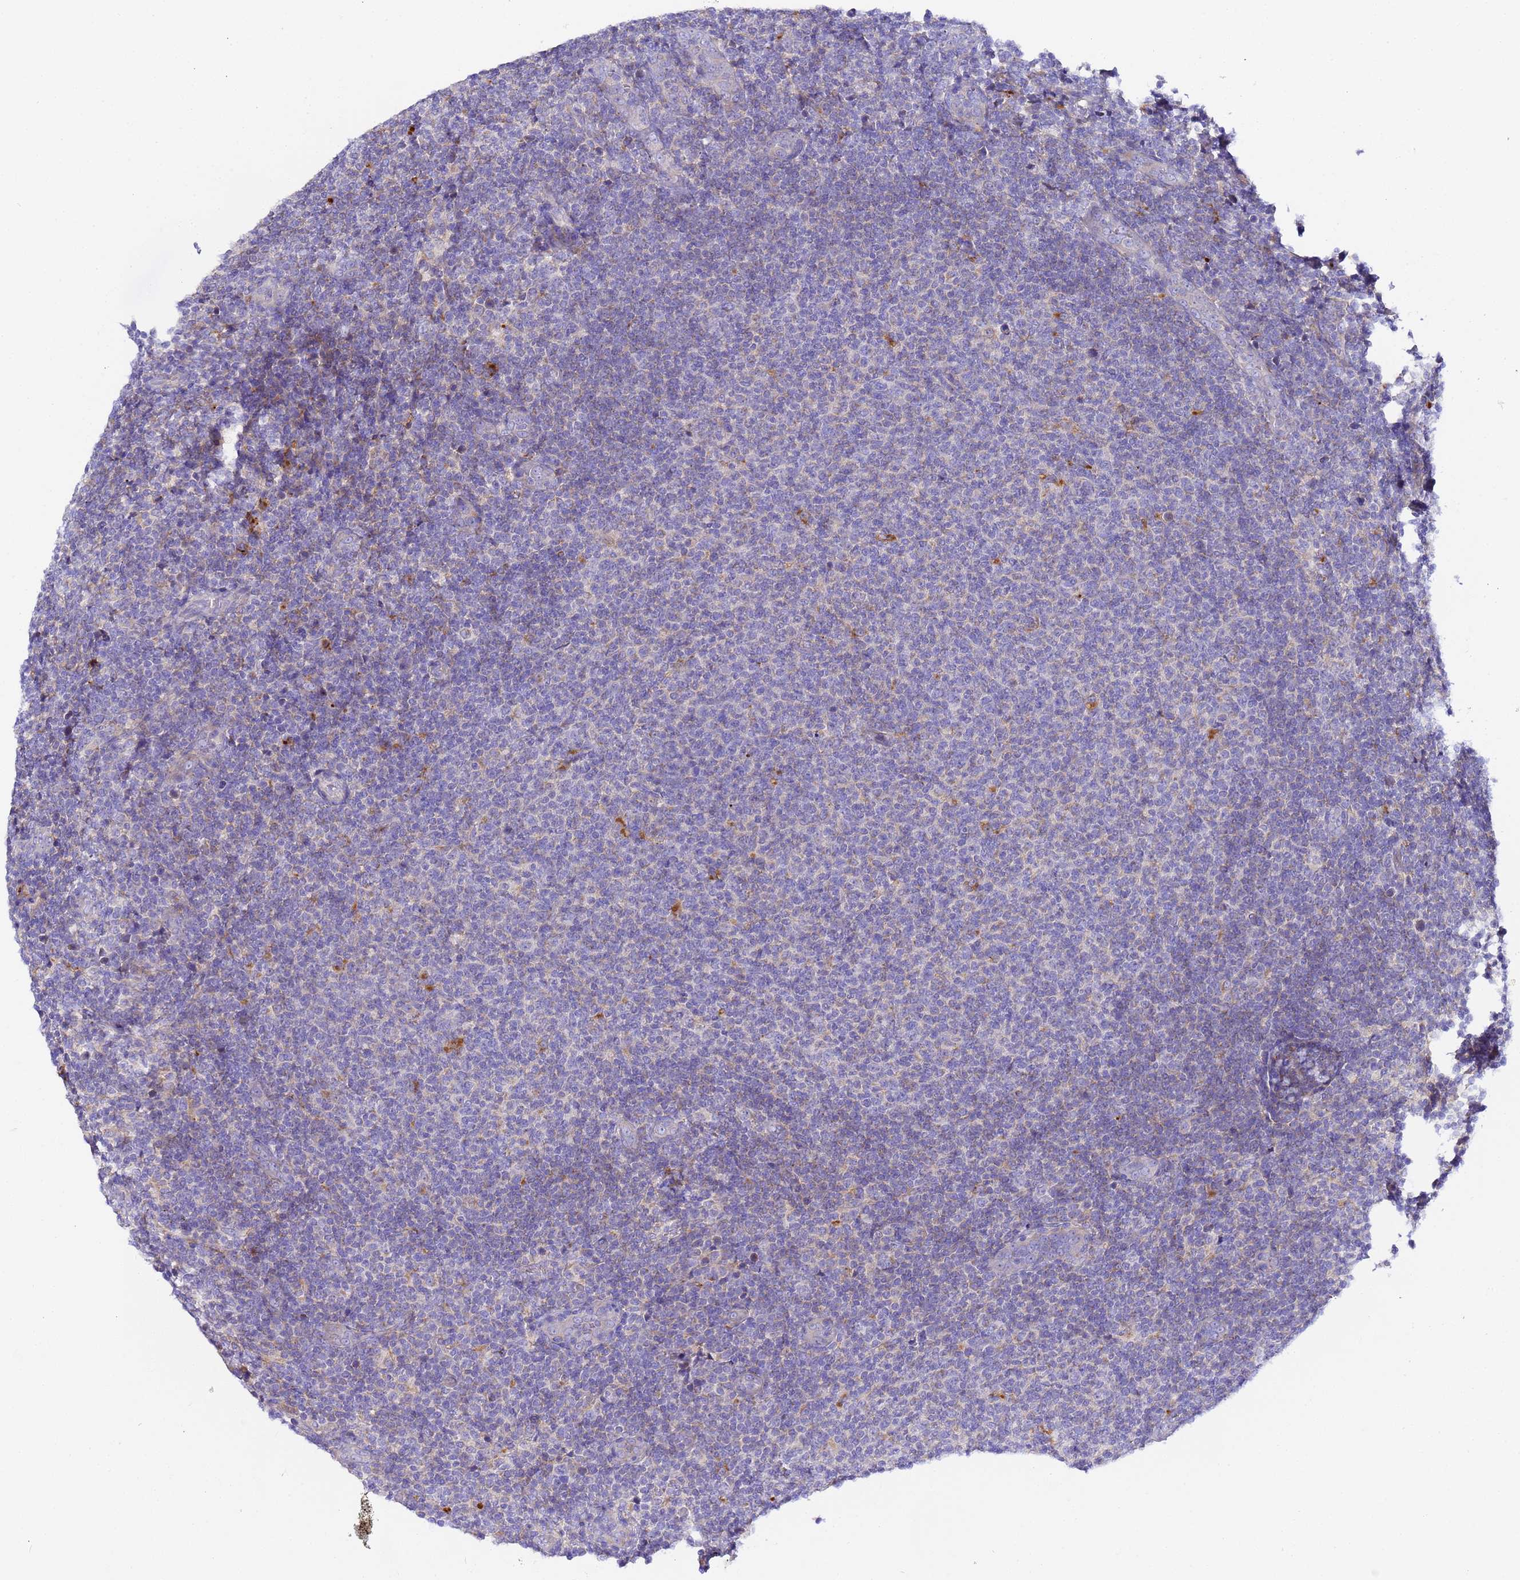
{"staining": {"intensity": "negative", "quantity": "none", "location": "none"}, "tissue": "lymphoma", "cell_type": "Tumor cells", "image_type": "cancer", "snomed": [{"axis": "morphology", "description": "Malignant lymphoma, non-Hodgkin's type, Low grade"}, {"axis": "topography", "description": "Lymph node"}], "caption": "Immunohistochemistry (IHC) photomicrograph of lymphoma stained for a protein (brown), which shows no expression in tumor cells.", "gene": "VTI1B", "patient": {"sex": "male", "age": 66}}